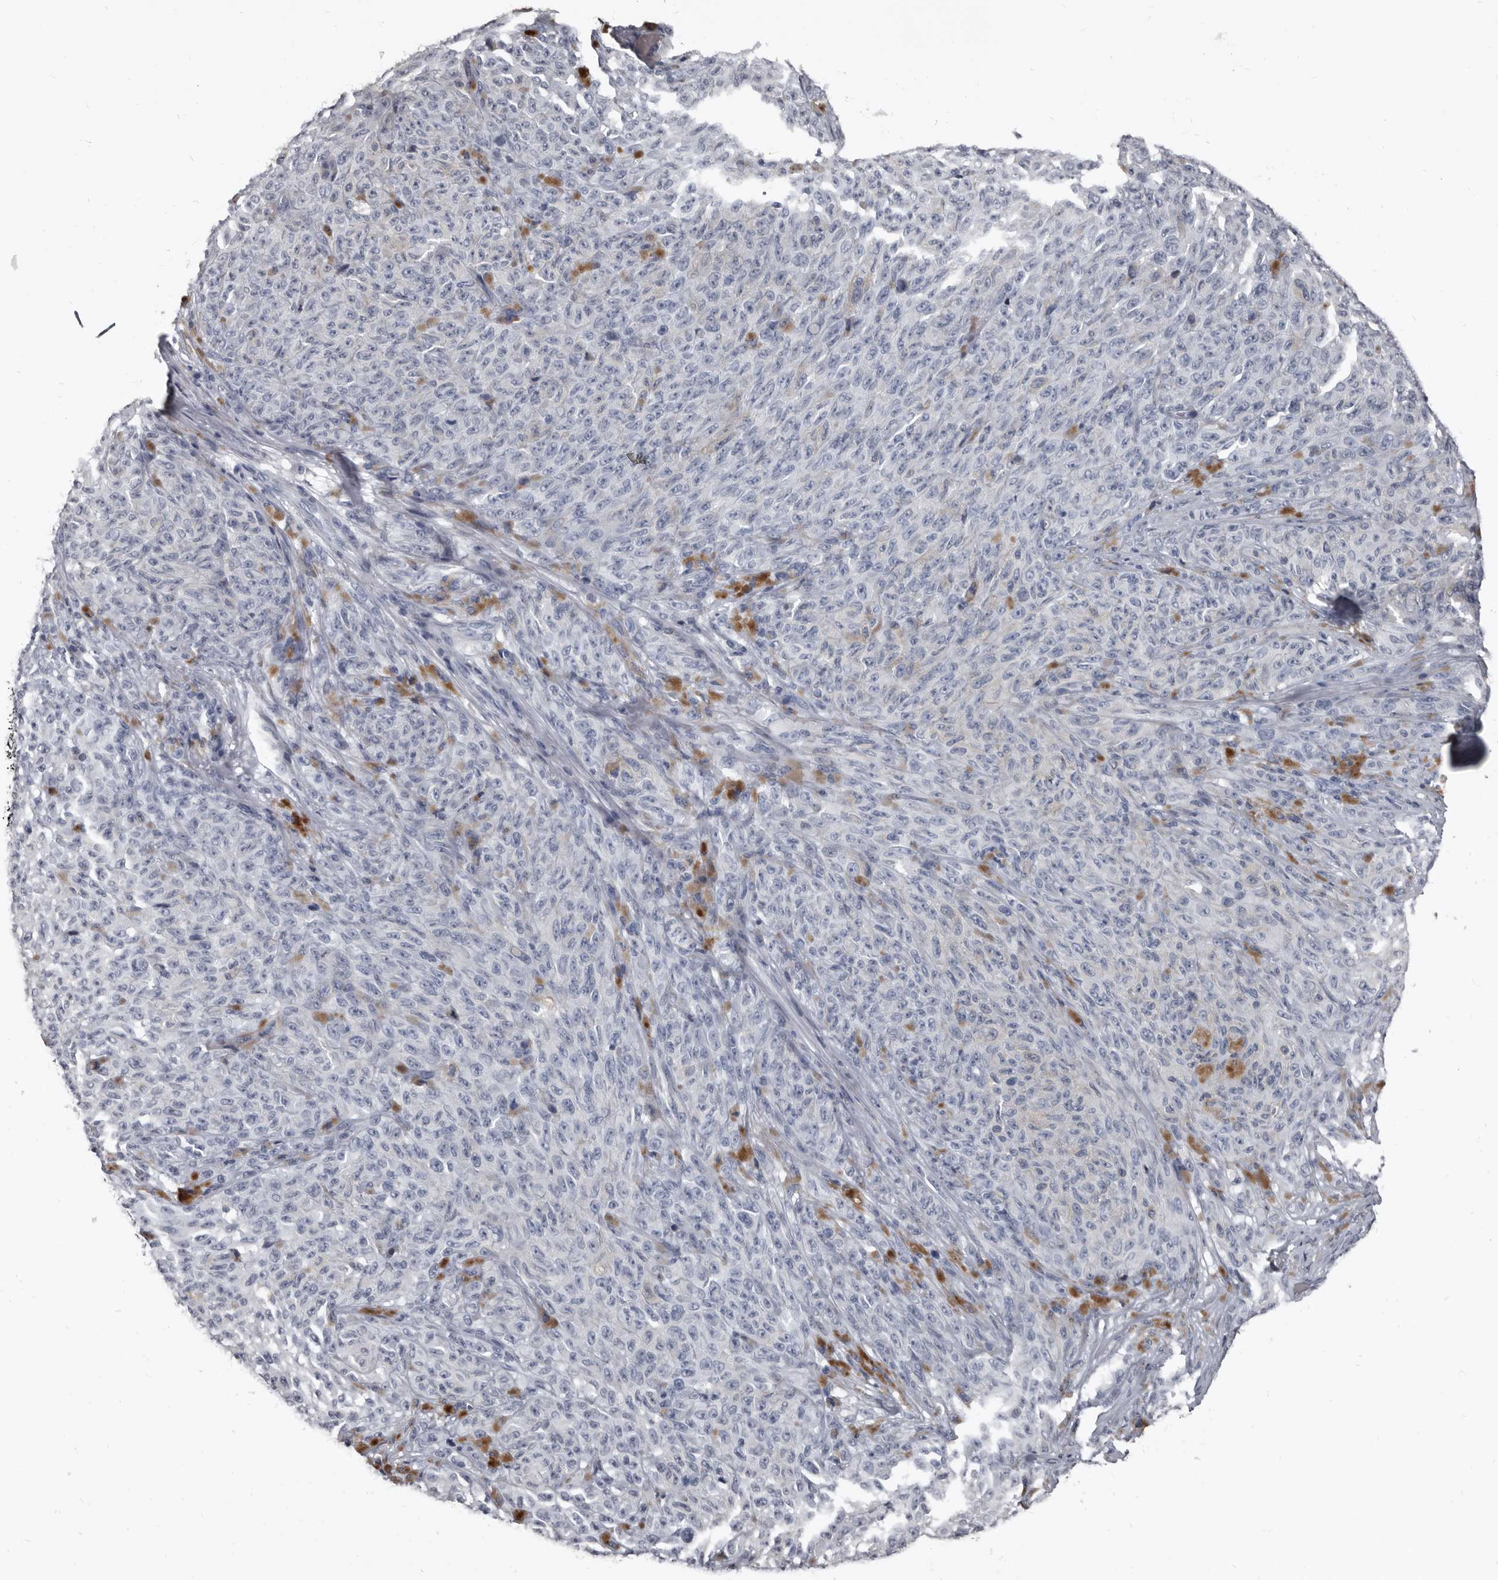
{"staining": {"intensity": "negative", "quantity": "none", "location": "none"}, "tissue": "melanoma", "cell_type": "Tumor cells", "image_type": "cancer", "snomed": [{"axis": "morphology", "description": "Malignant melanoma, NOS"}, {"axis": "topography", "description": "Skin"}], "caption": "This is an IHC histopathology image of malignant melanoma. There is no staining in tumor cells.", "gene": "GREB1", "patient": {"sex": "female", "age": 82}}